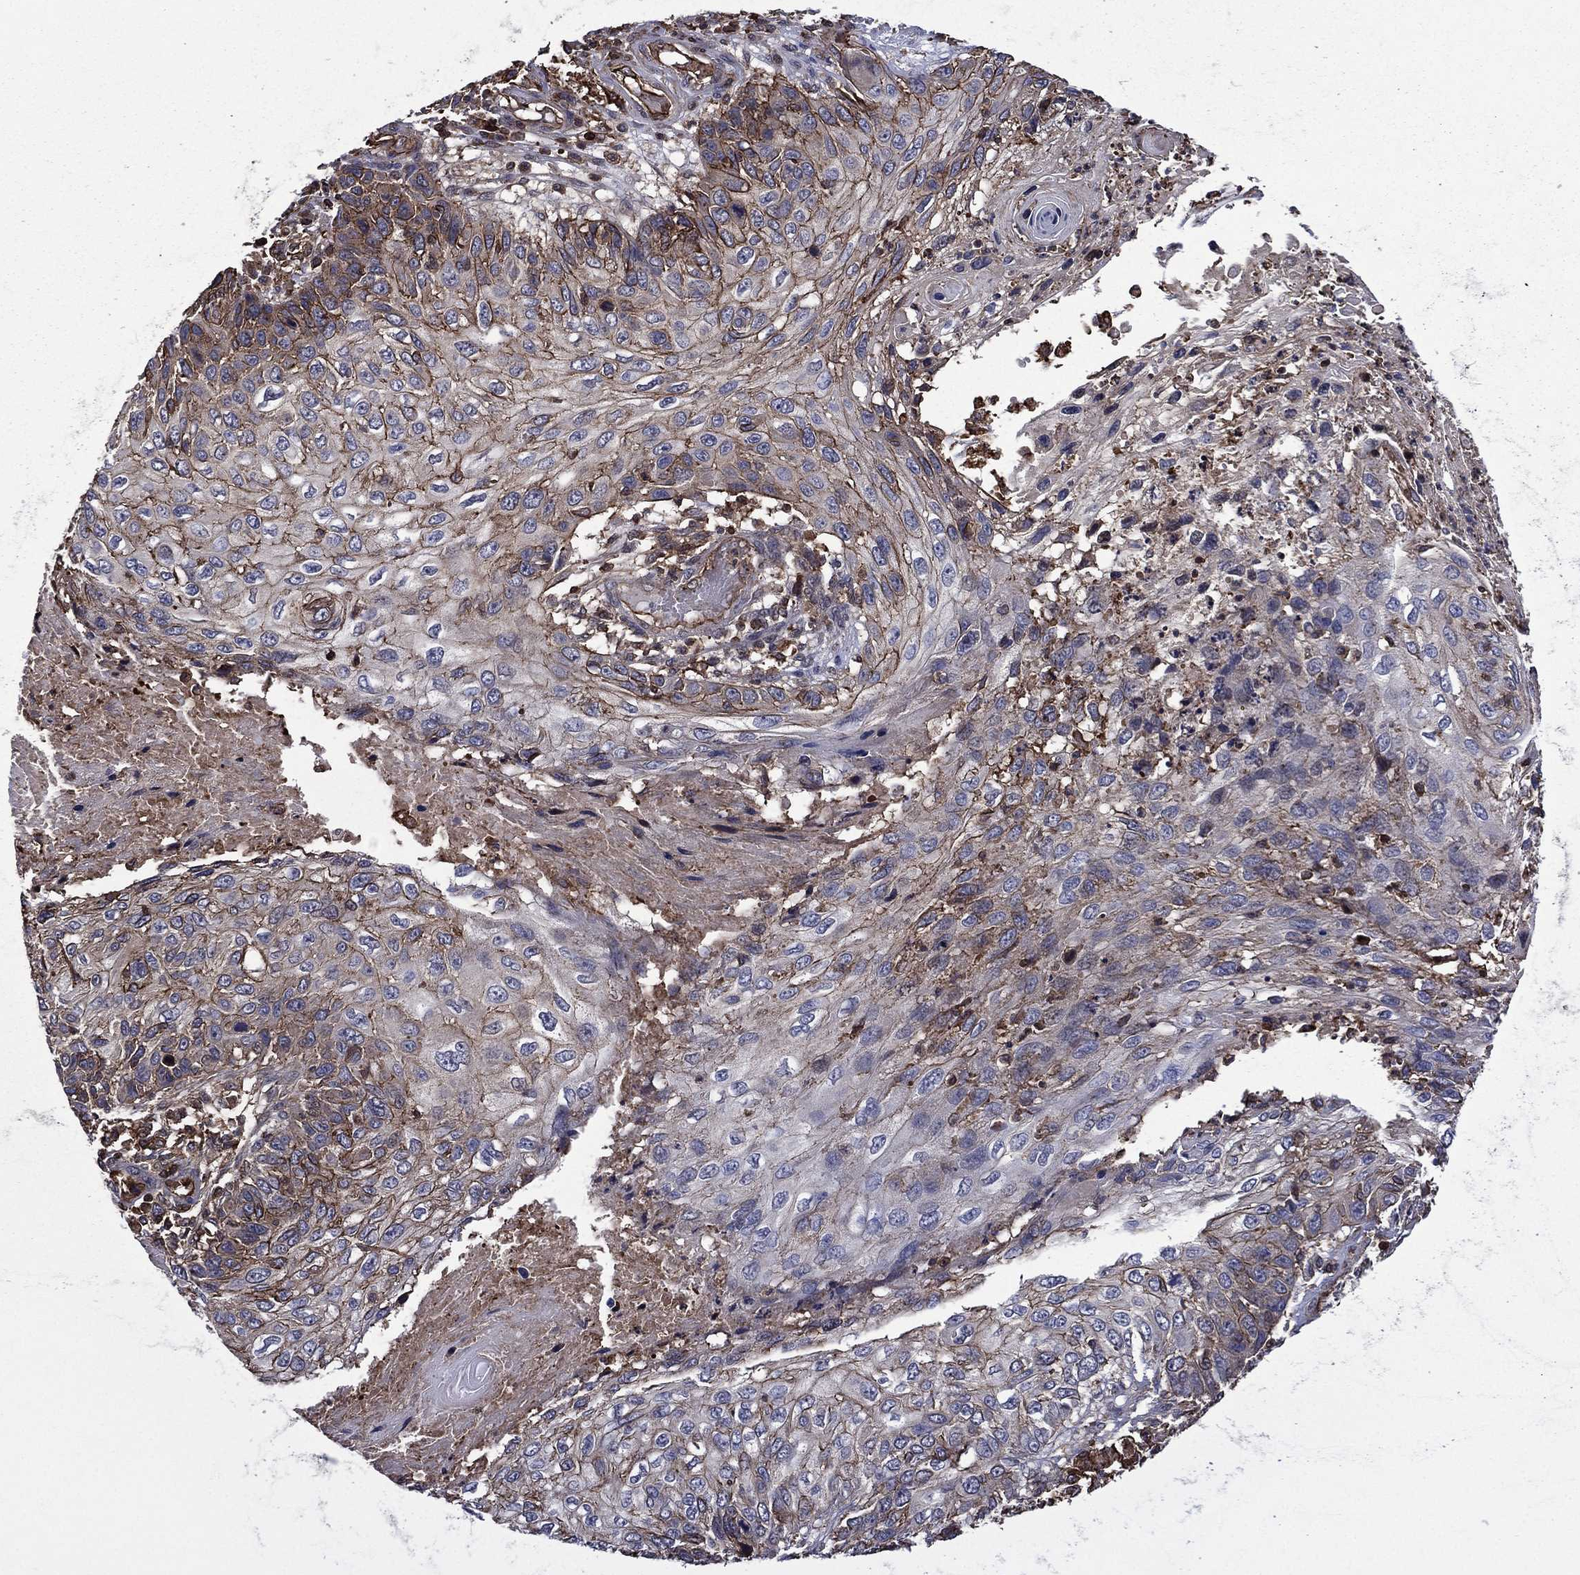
{"staining": {"intensity": "strong", "quantity": "<25%", "location": "cytoplasmic/membranous"}, "tissue": "skin cancer", "cell_type": "Tumor cells", "image_type": "cancer", "snomed": [{"axis": "morphology", "description": "Squamous cell carcinoma, NOS"}, {"axis": "topography", "description": "Skin"}], "caption": "Immunohistochemistry histopathology image of skin squamous cell carcinoma stained for a protein (brown), which shows medium levels of strong cytoplasmic/membranous positivity in approximately <25% of tumor cells.", "gene": "PLPP3", "patient": {"sex": "male", "age": 92}}